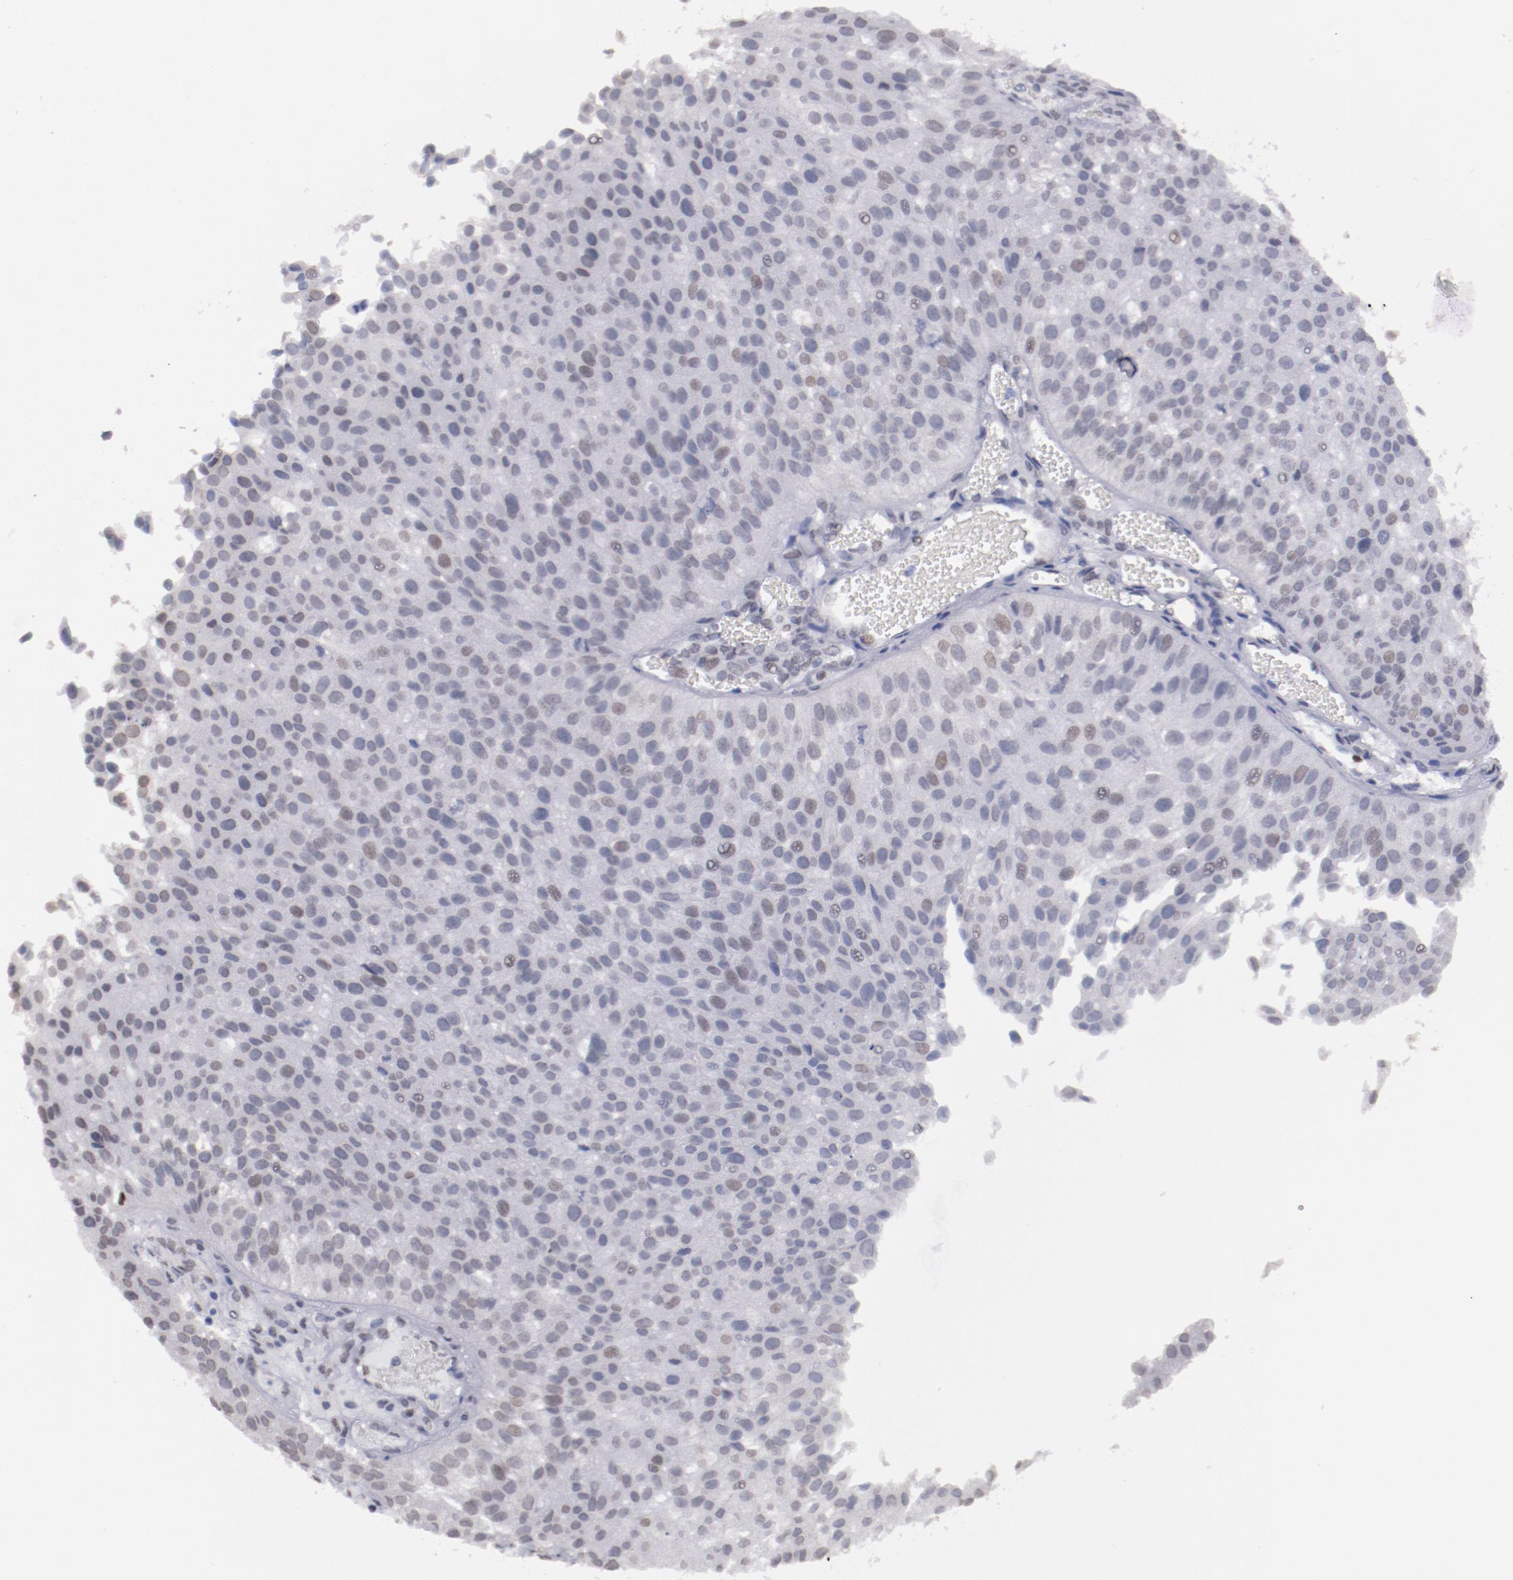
{"staining": {"intensity": "weak", "quantity": "25%-75%", "location": "nuclear"}, "tissue": "urothelial cancer", "cell_type": "Tumor cells", "image_type": "cancer", "snomed": [{"axis": "morphology", "description": "Urothelial carcinoma, Low grade"}, {"axis": "topography", "description": "Urinary bladder"}], "caption": "IHC of urothelial carcinoma (low-grade) reveals low levels of weak nuclear staining in about 25%-75% of tumor cells.", "gene": "IRF4", "patient": {"sex": "female", "age": 89}}